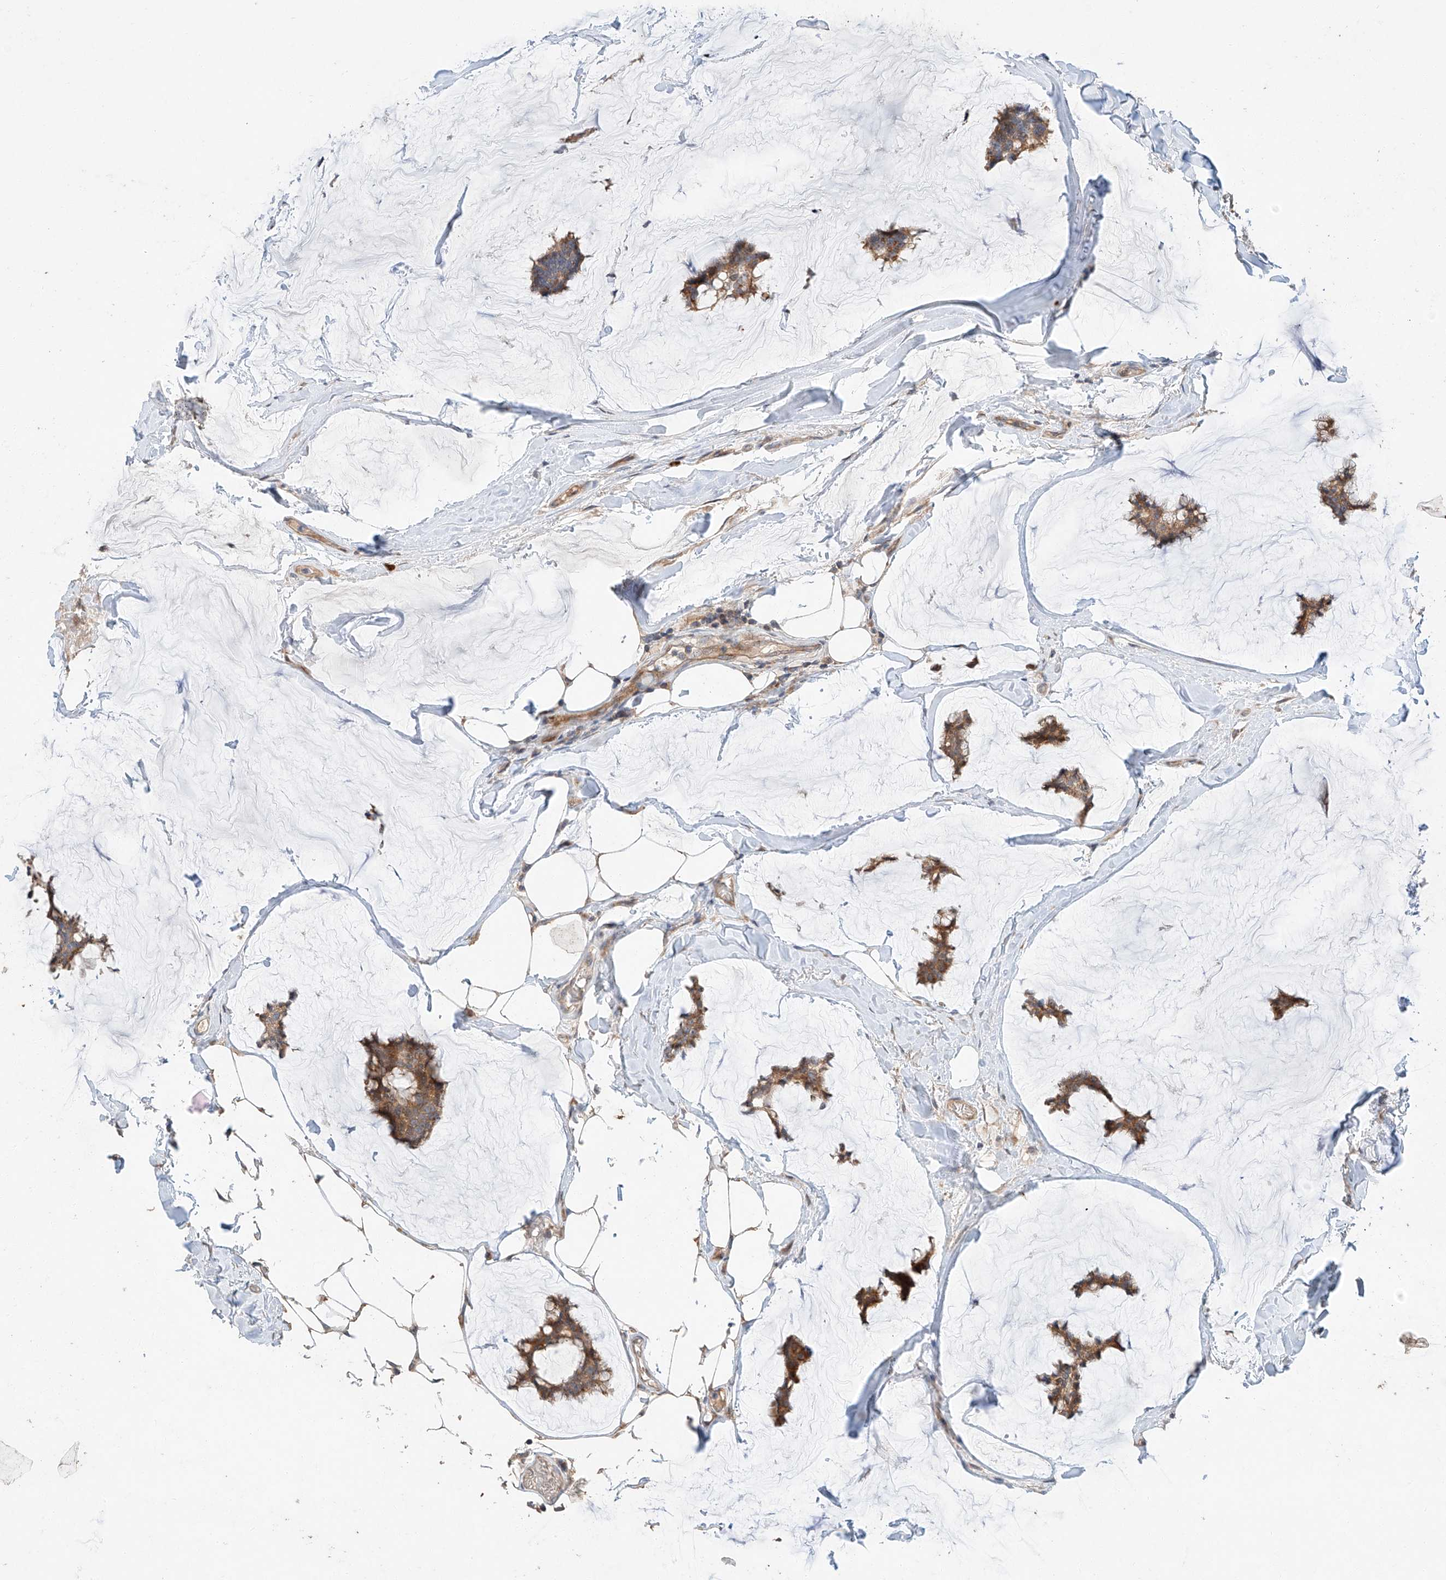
{"staining": {"intensity": "moderate", "quantity": ">75%", "location": "cytoplasmic/membranous"}, "tissue": "breast cancer", "cell_type": "Tumor cells", "image_type": "cancer", "snomed": [{"axis": "morphology", "description": "Duct carcinoma"}, {"axis": "topography", "description": "Breast"}], "caption": "Tumor cells reveal moderate cytoplasmic/membranous positivity in approximately >75% of cells in breast cancer (invasive ductal carcinoma).", "gene": "XPNPEP1", "patient": {"sex": "female", "age": 93}}